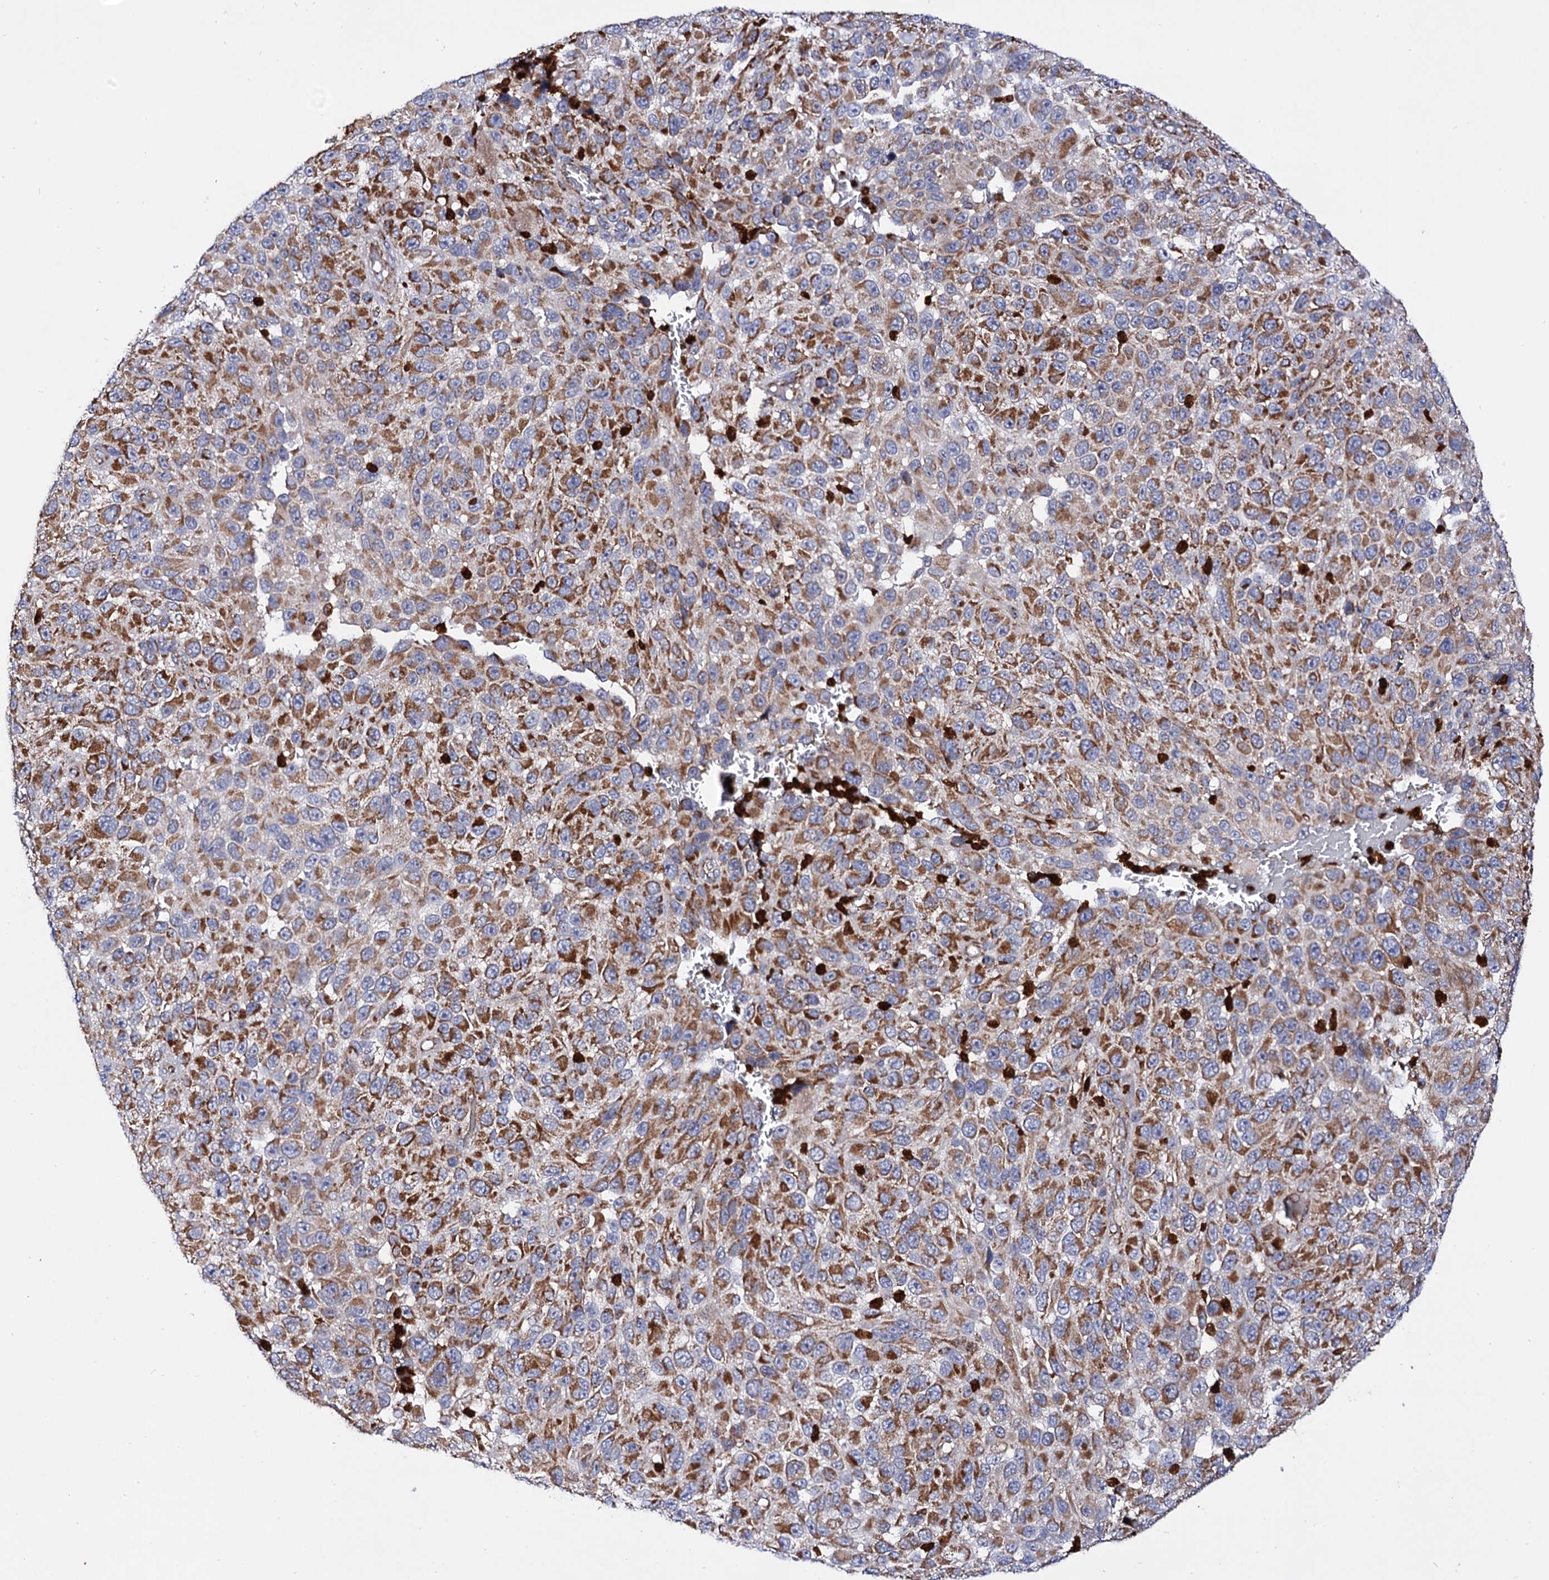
{"staining": {"intensity": "moderate", "quantity": ">75%", "location": "cytoplasmic/membranous"}, "tissue": "melanoma", "cell_type": "Tumor cells", "image_type": "cancer", "snomed": [{"axis": "morphology", "description": "Malignant melanoma, NOS"}, {"axis": "topography", "description": "Skin"}], "caption": "Protein expression analysis of melanoma demonstrates moderate cytoplasmic/membranous expression in about >75% of tumor cells. The staining was performed using DAB (3,3'-diaminobenzidine) to visualize the protein expression in brown, while the nuclei were stained in blue with hematoxylin (Magnification: 20x).", "gene": "ACAD9", "patient": {"sex": "female", "age": 96}}